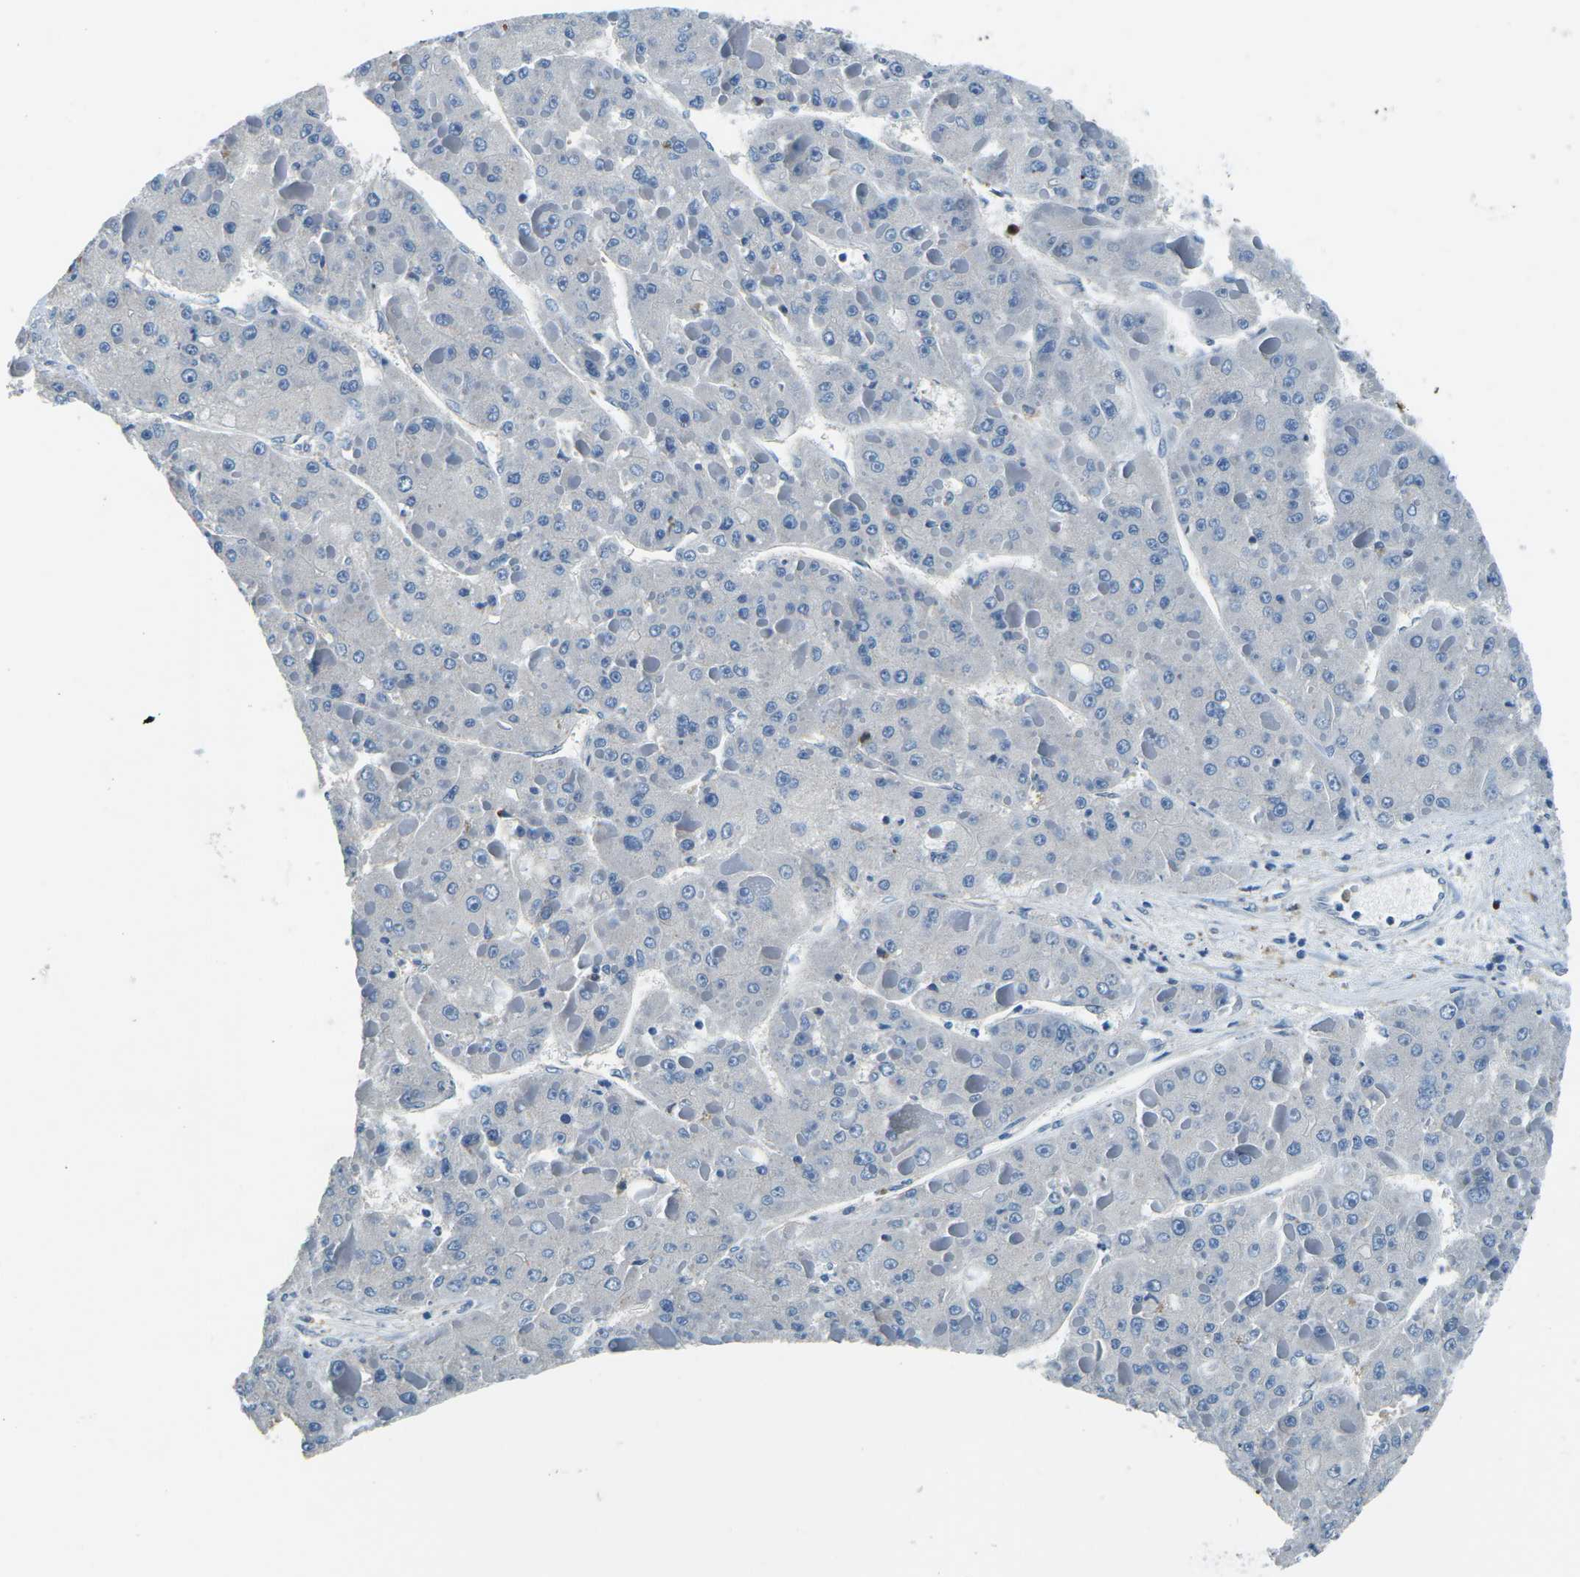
{"staining": {"intensity": "negative", "quantity": "none", "location": "none"}, "tissue": "liver cancer", "cell_type": "Tumor cells", "image_type": "cancer", "snomed": [{"axis": "morphology", "description": "Carcinoma, Hepatocellular, NOS"}, {"axis": "topography", "description": "Liver"}], "caption": "Hepatocellular carcinoma (liver) was stained to show a protein in brown. There is no significant staining in tumor cells.", "gene": "CD1D", "patient": {"sex": "female", "age": 73}}